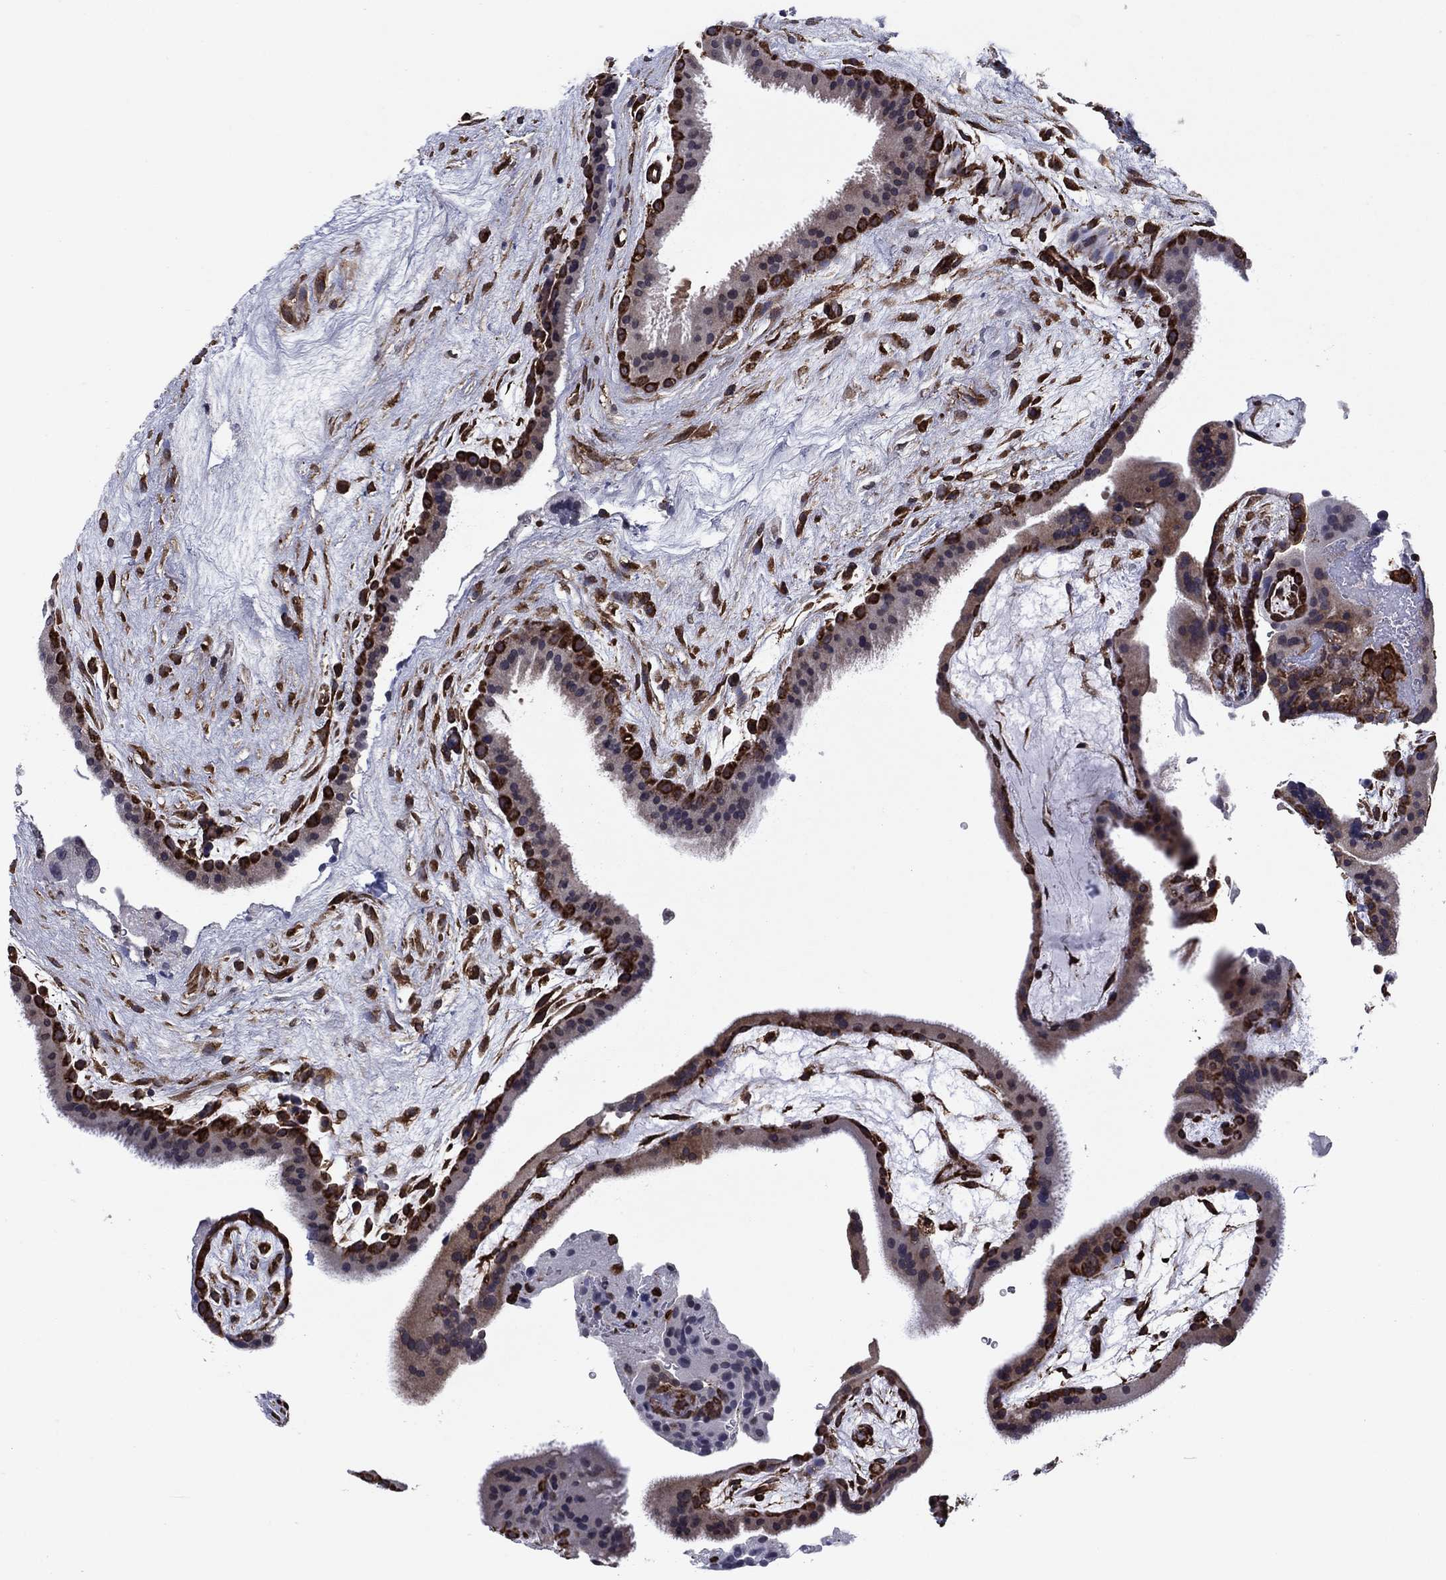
{"staining": {"intensity": "strong", "quantity": ">75%", "location": "cytoplasmic/membranous"}, "tissue": "placenta", "cell_type": "Decidual cells", "image_type": "normal", "snomed": [{"axis": "morphology", "description": "Normal tissue, NOS"}, {"axis": "topography", "description": "Placenta"}], "caption": "Human placenta stained for a protein (brown) demonstrates strong cytoplasmic/membranous positive positivity in approximately >75% of decidual cells.", "gene": "YBX1", "patient": {"sex": "female", "age": 19}}